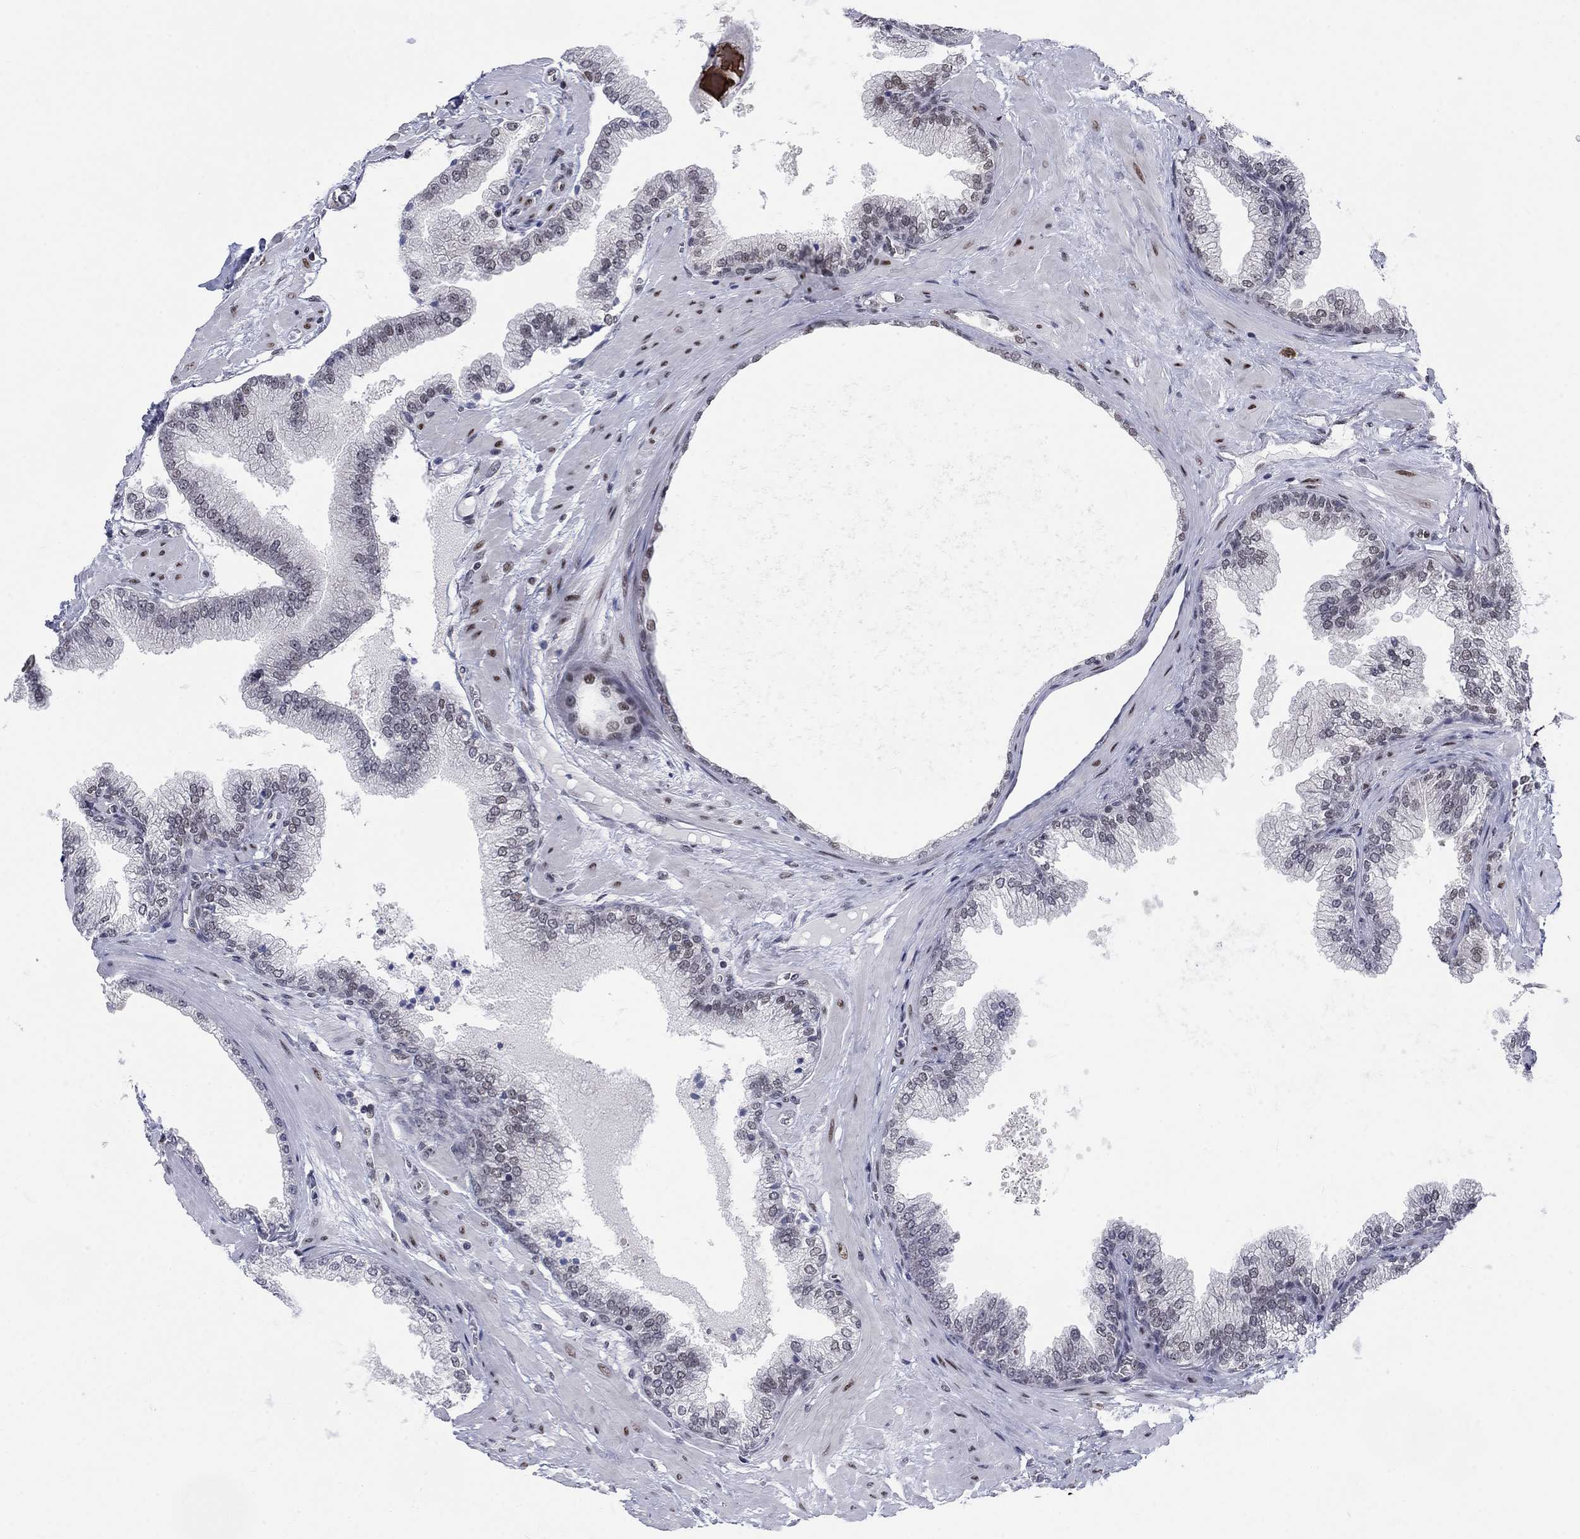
{"staining": {"intensity": "negative", "quantity": "none", "location": "none"}, "tissue": "prostate cancer", "cell_type": "Tumor cells", "image_type": "cancer", "snomed": [{"axis": "morphology", "description": "Adenocarcinoma, Low grade"}, {"axis": "topography", "description": "Prostate"}], "caption": "Protein analysis of prostate cancer (adenocarcinoma (low-grade)) demonstrates no significant expression in tumor cells. (DAB (3,3'-diaminobenzidine) immunohistochemistry (IHC) visualized using brightfield microscopy, high magnification).", "gene": "FYTTD1", "patient": {"sex": "male", "age": 72}}